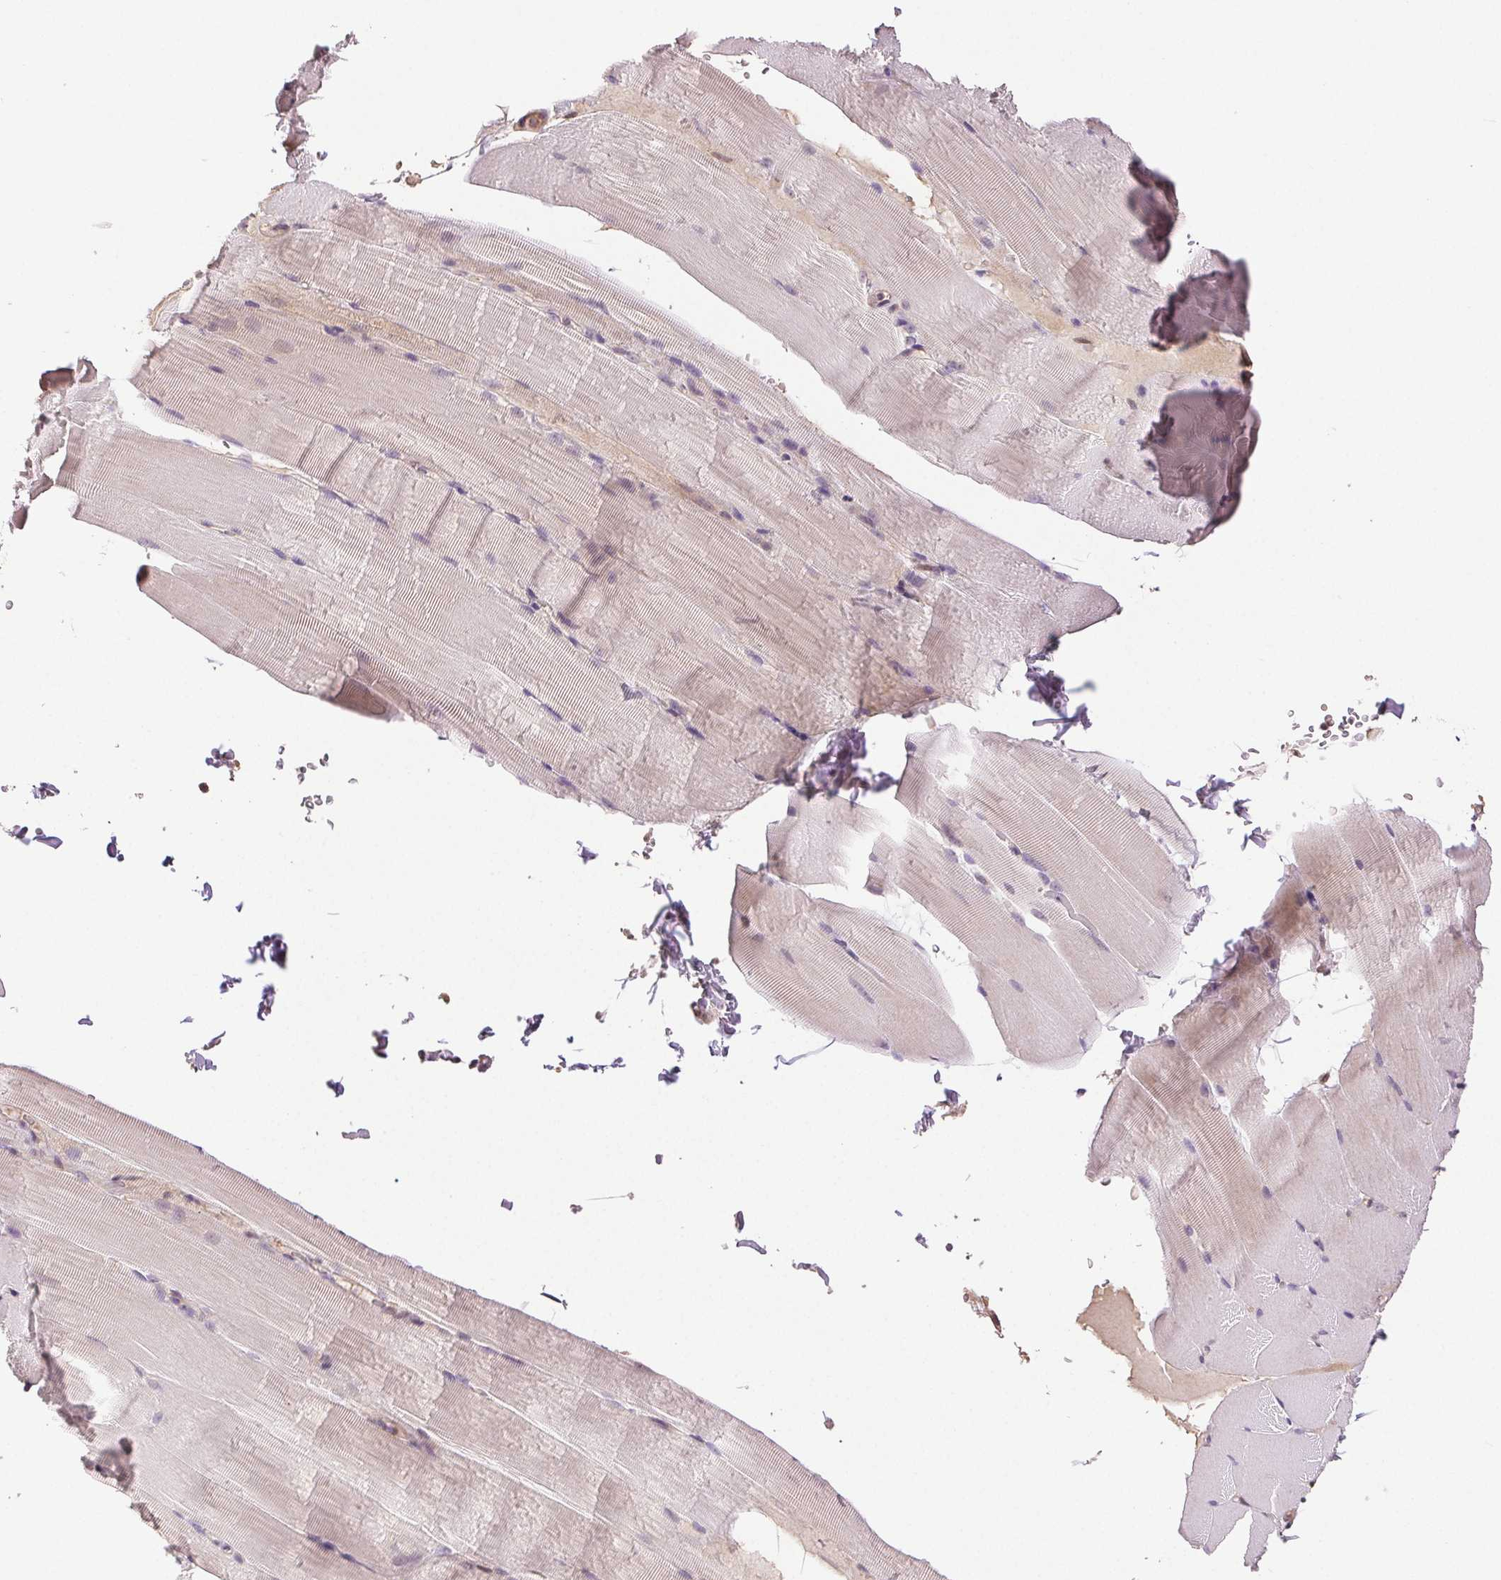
{"staining": {"intensity": "weak", "quantity": "<25%", "location": "cytoplasmic/membranous"}, "tissue": "skeletal muscle", "cell_type": "Myocytes", "image_type": "normal", "snomed": [{"axis": "morphology", "description": "Normal tissue, NOS"}, {"axis": "topography", "description": "Skeletal muscle"}], "caption": "Normal skeletal muscle was stained to show a protein in brown. There is no significant positivity in myocytes. The staining was performed using DAB (3,3'-diaminobenzidine) to visualize the protein expression in brown, while the nuclei were stained in blue with hematoxylin (Magnification: 20x).", "gene": "TMEM253", "patient": {"sex": "female", "age": 37}}